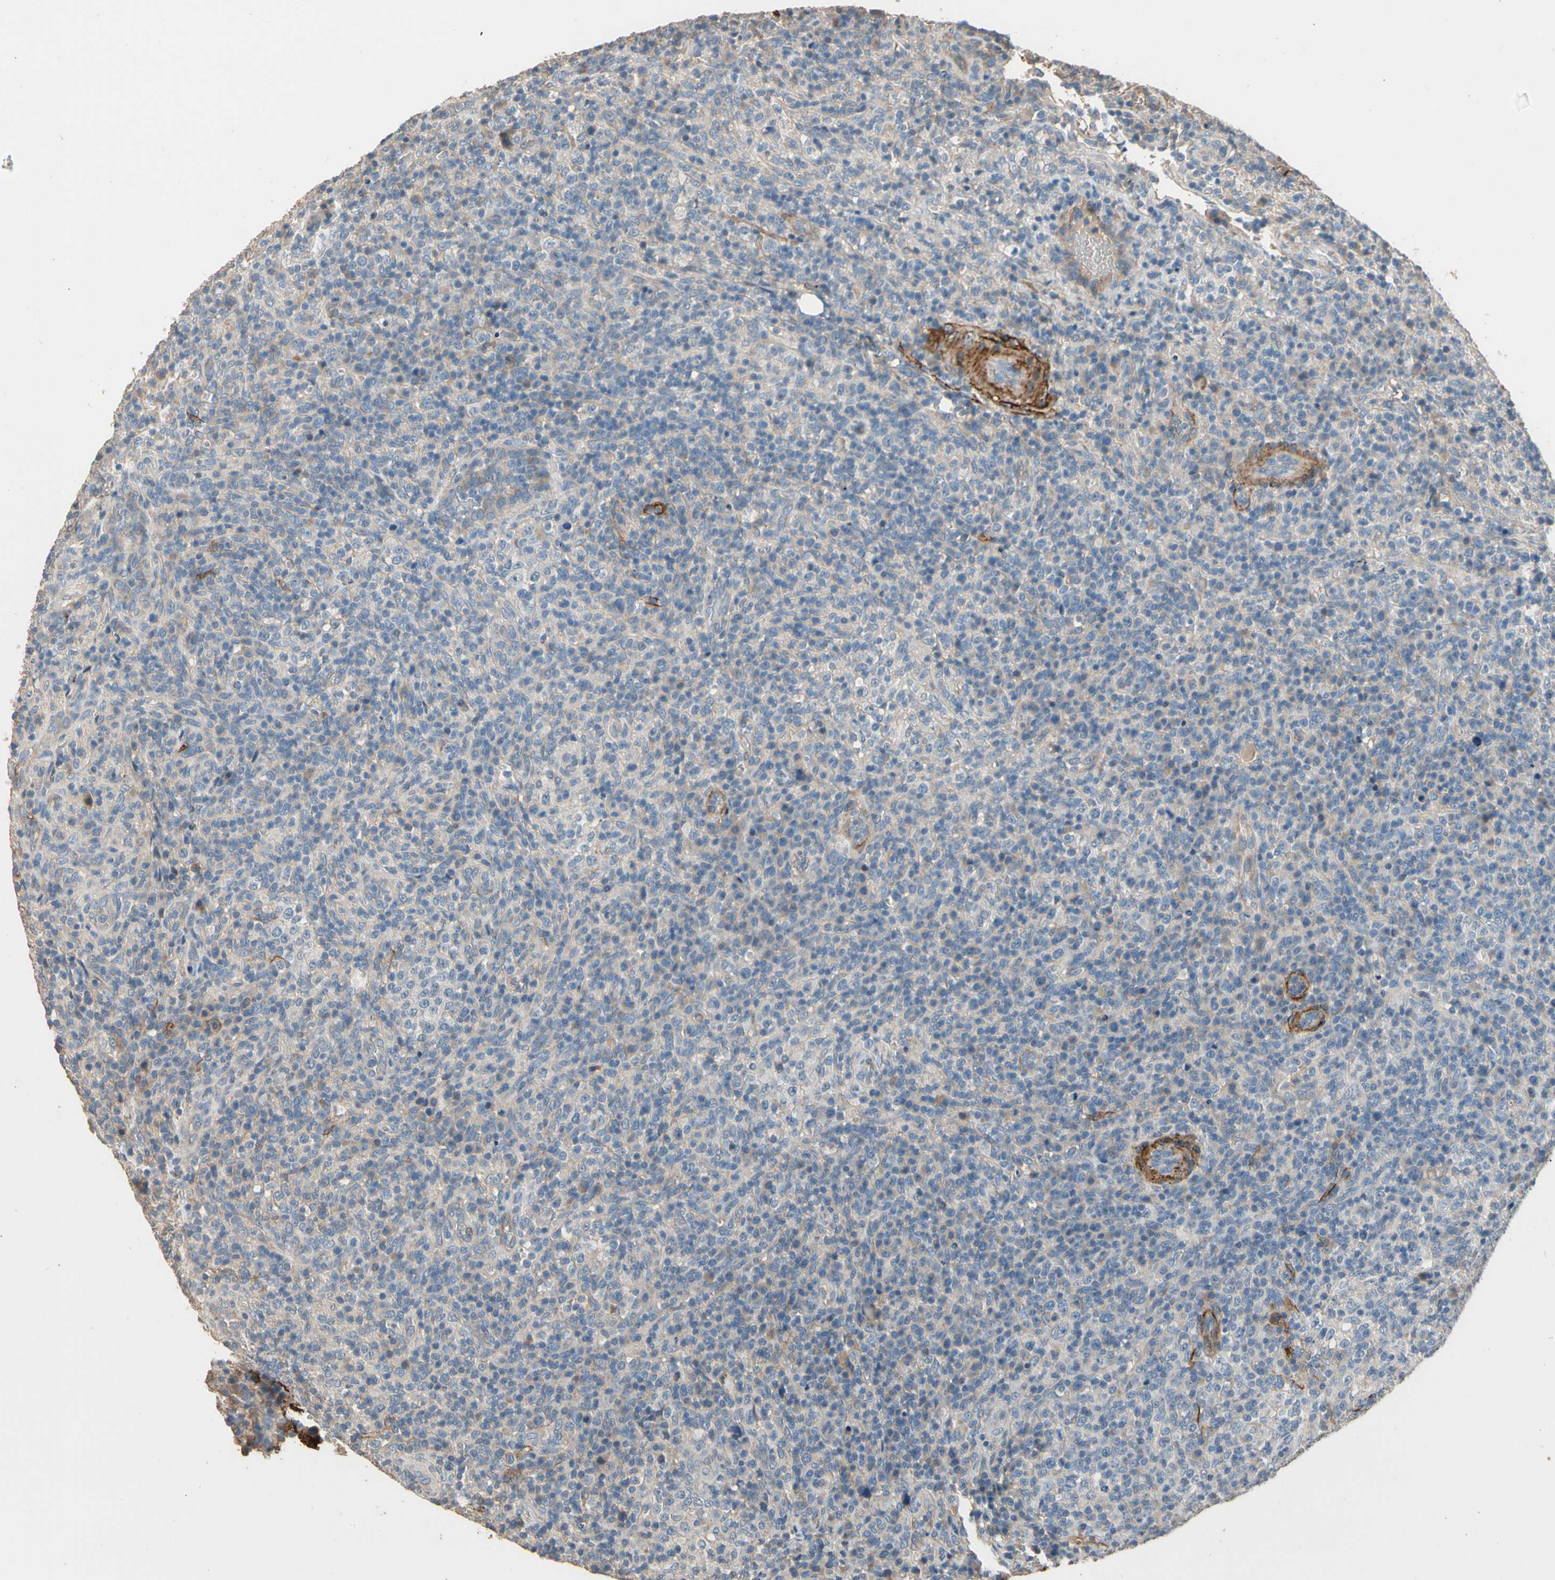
{"staining": {"intensity": "weak", "quantity": "25%-75%", "location": "cytoplasmic/membranous"}, "tissue": "lymphoma", "cell_type": "Tumor cells", "image_type": "cancer", "snomed": [{"axis": "morphology", "description": "Malignant lymphoma, non-Hodgkin's type, High grade"}, {"axis": "topography", "description": "Lymph node"}], "caption": "Brown immunohistochemical staining in malignant lymphoma, non-Hodgkin's type (high-grade) demonstrates weak cytoplasmic/membranous positivity in approximately 25%-75% of tumor cells.", "gene": "SUSD2", "patient": {"sex": "female", "age": 76}}